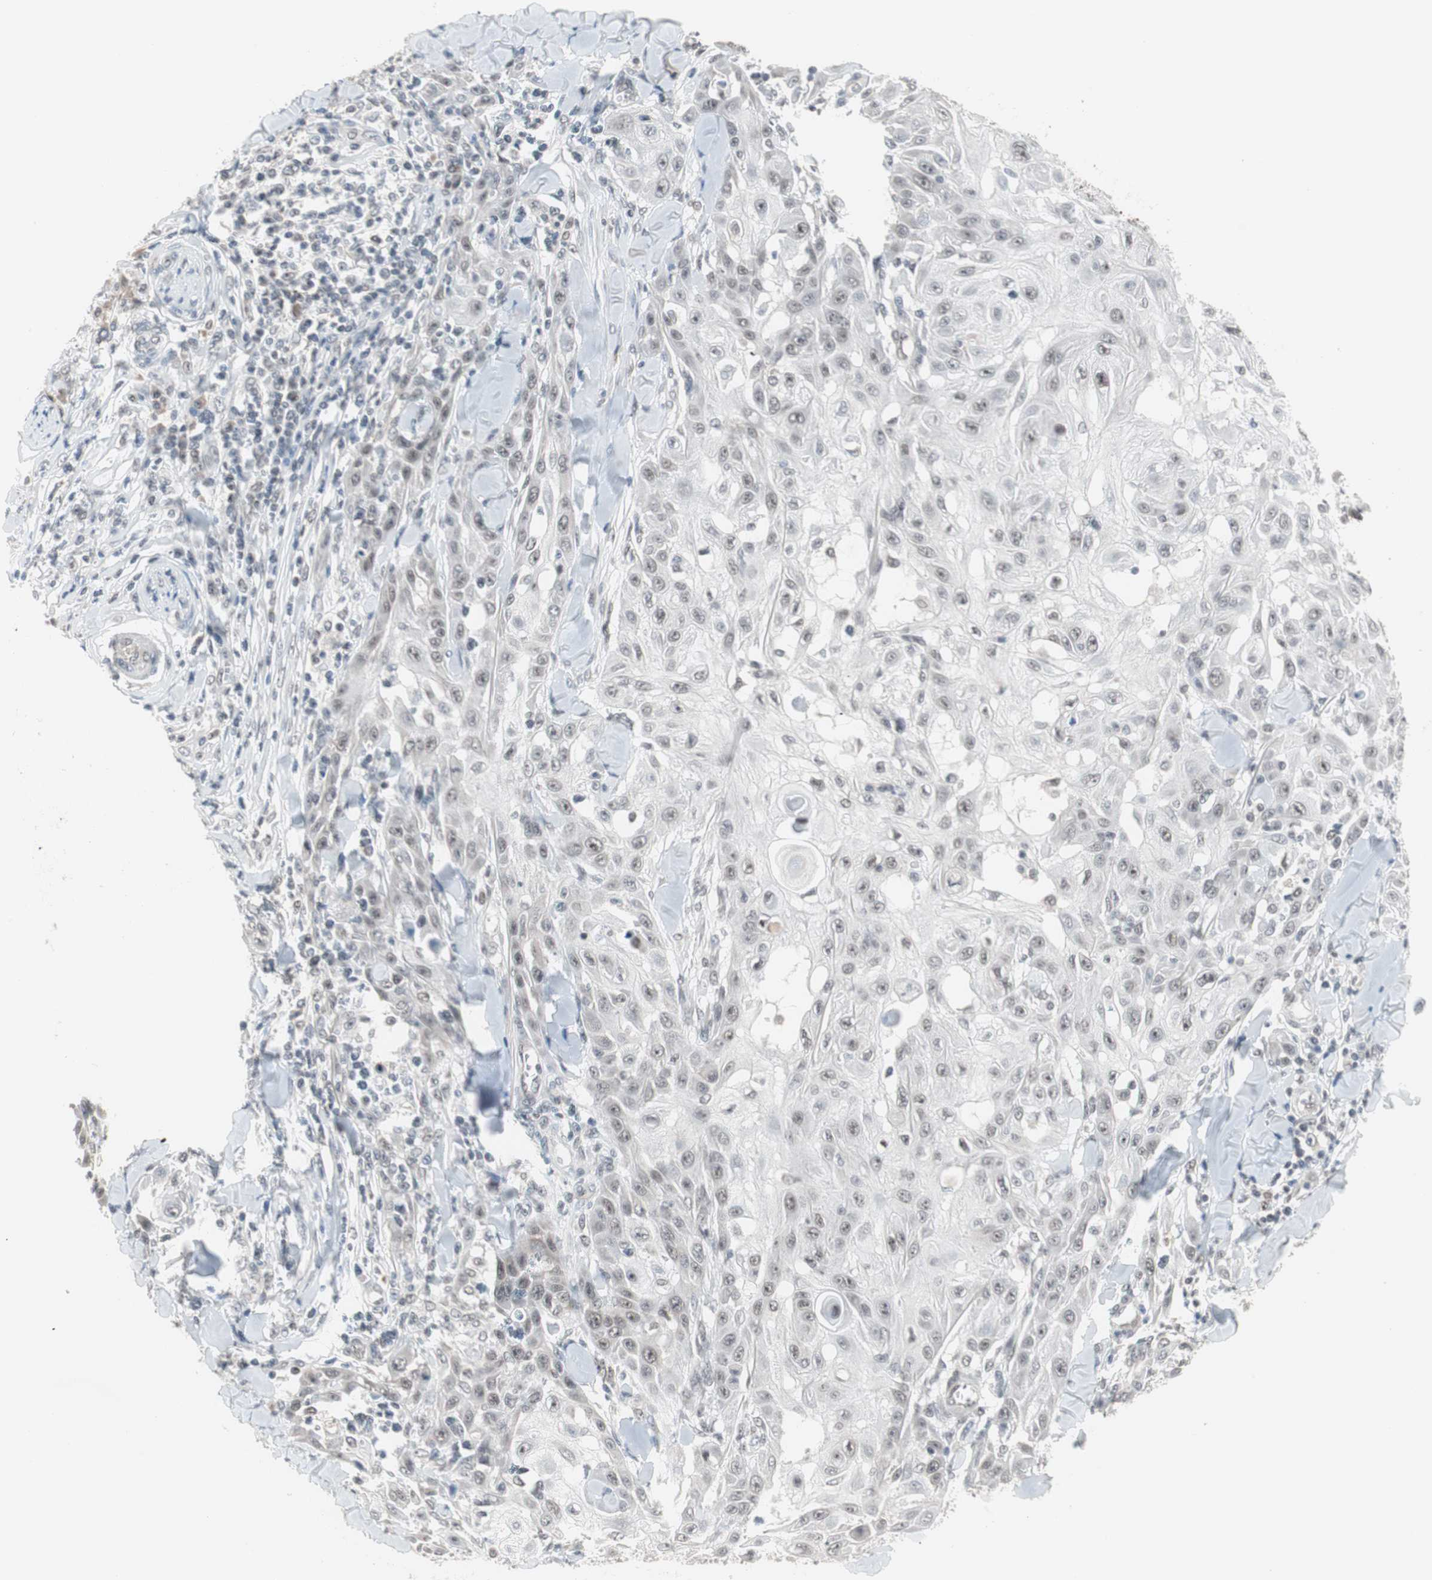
{"staining": {"intensity": "negative", "quantity": "none", "location": "none"}, "tissue": "skin cancer", "cell_type": "Tumor cells", "image_type": "cancer", "snomed": [{"axis": "morphology", "description": "Squamous cell carcinoma, NOS"}, {"axis": "topography", "description": "Skin"}], "caption": "Skin squamous cell carcinoma stained for a protein using immunohistochemistry (IHC) exhibits no staining tumor cells.", "gene": "LIG3", "patient": {"sex": "male", "age": 24}}